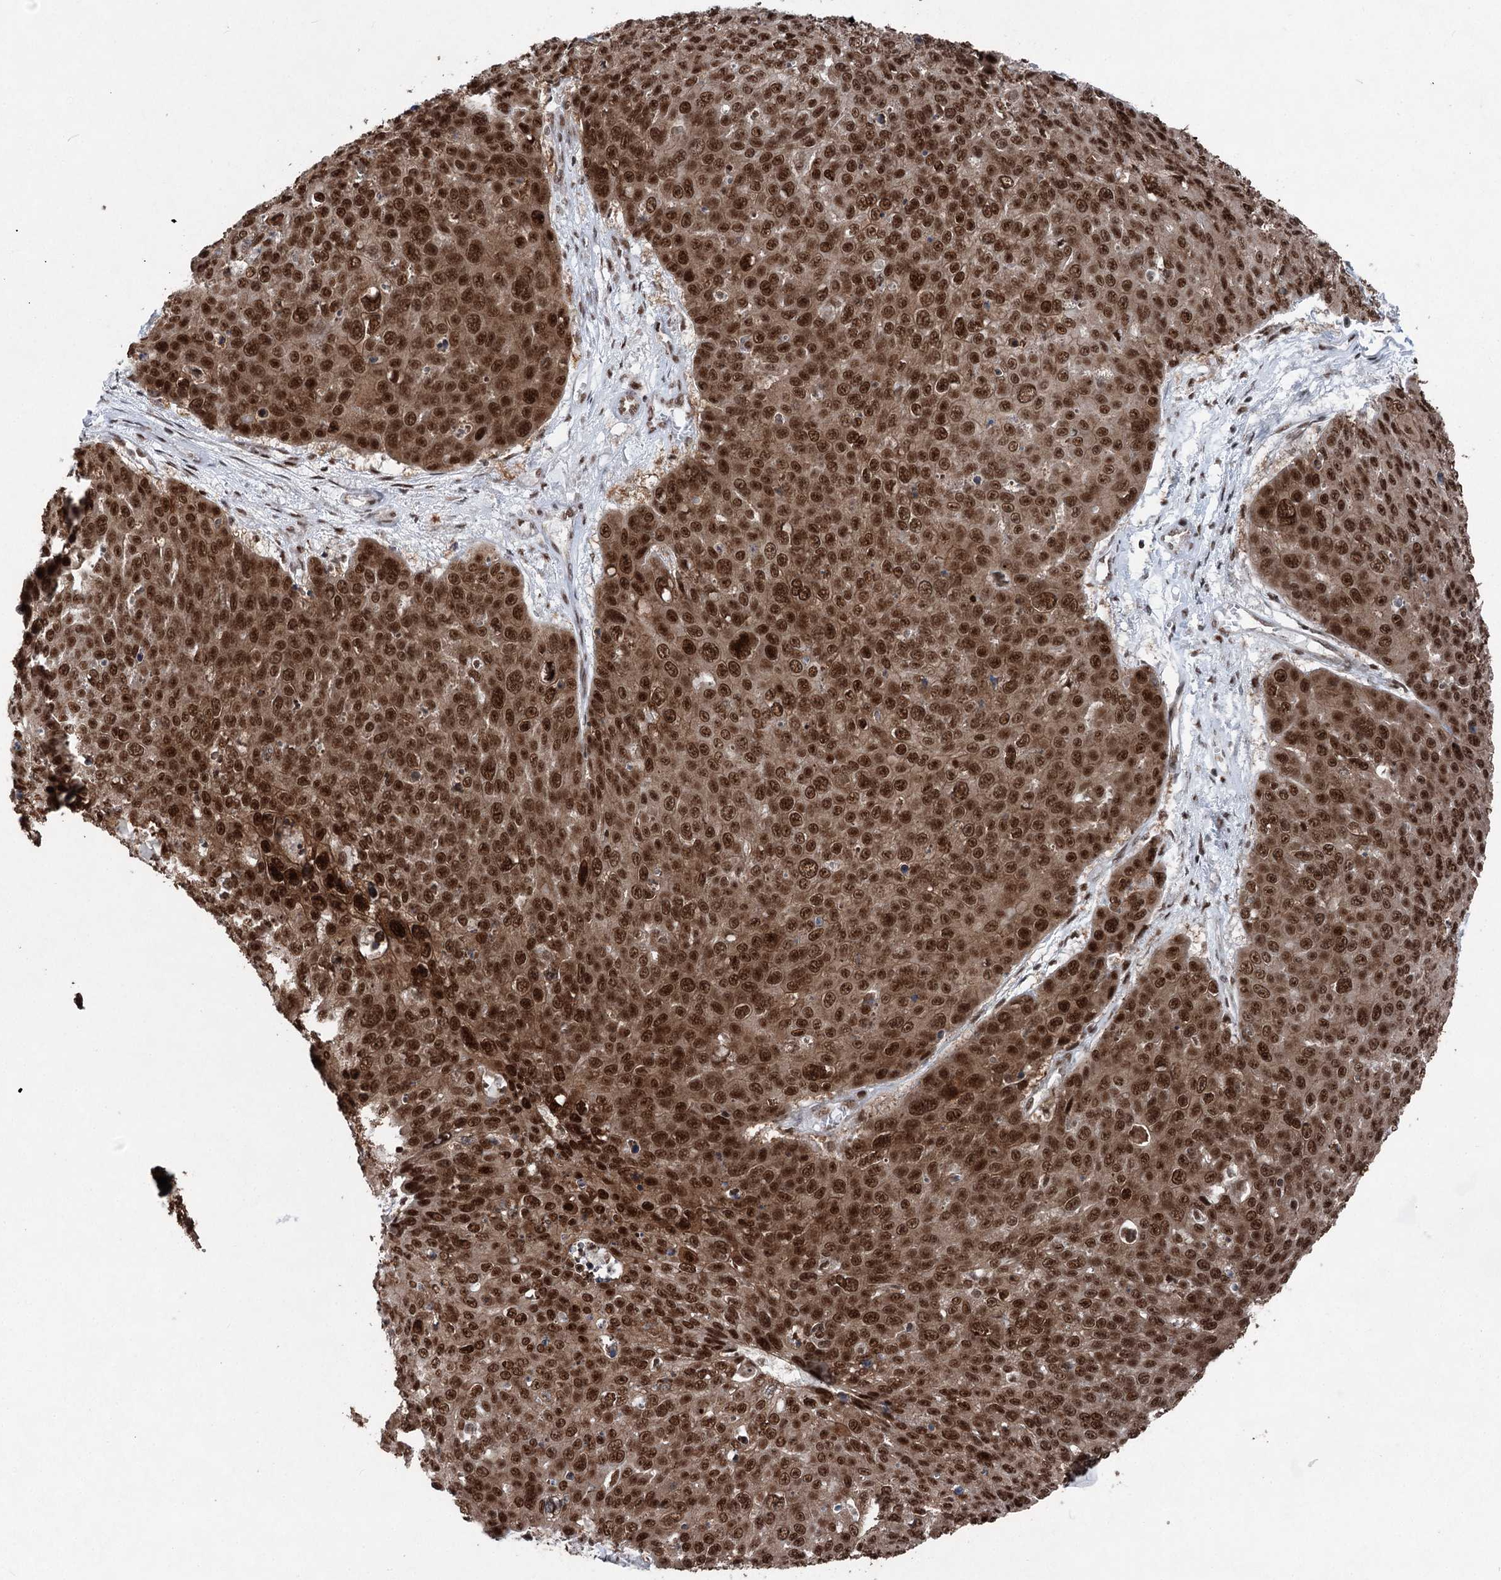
{"staining": {"intensity": "strong", "quantity": ">75%", "location": "nuclear"}, "tissue": "skin cancer", "cell_type": "Tumor cells", "image_type": "cancer", "snomed": [{"axis": "morphology", "description": "Squamous cell carcinoma, NOS"}, {"axis": "topography", "description": "Skin"}], "caption": "The image exhibits a brown stain indicating the presence of a protein in the nuclear of tumor cells in skin squamous cell carcinoma.", "gene": "ZCCHC8", "patient": {"sex": "male", "age": 71}}